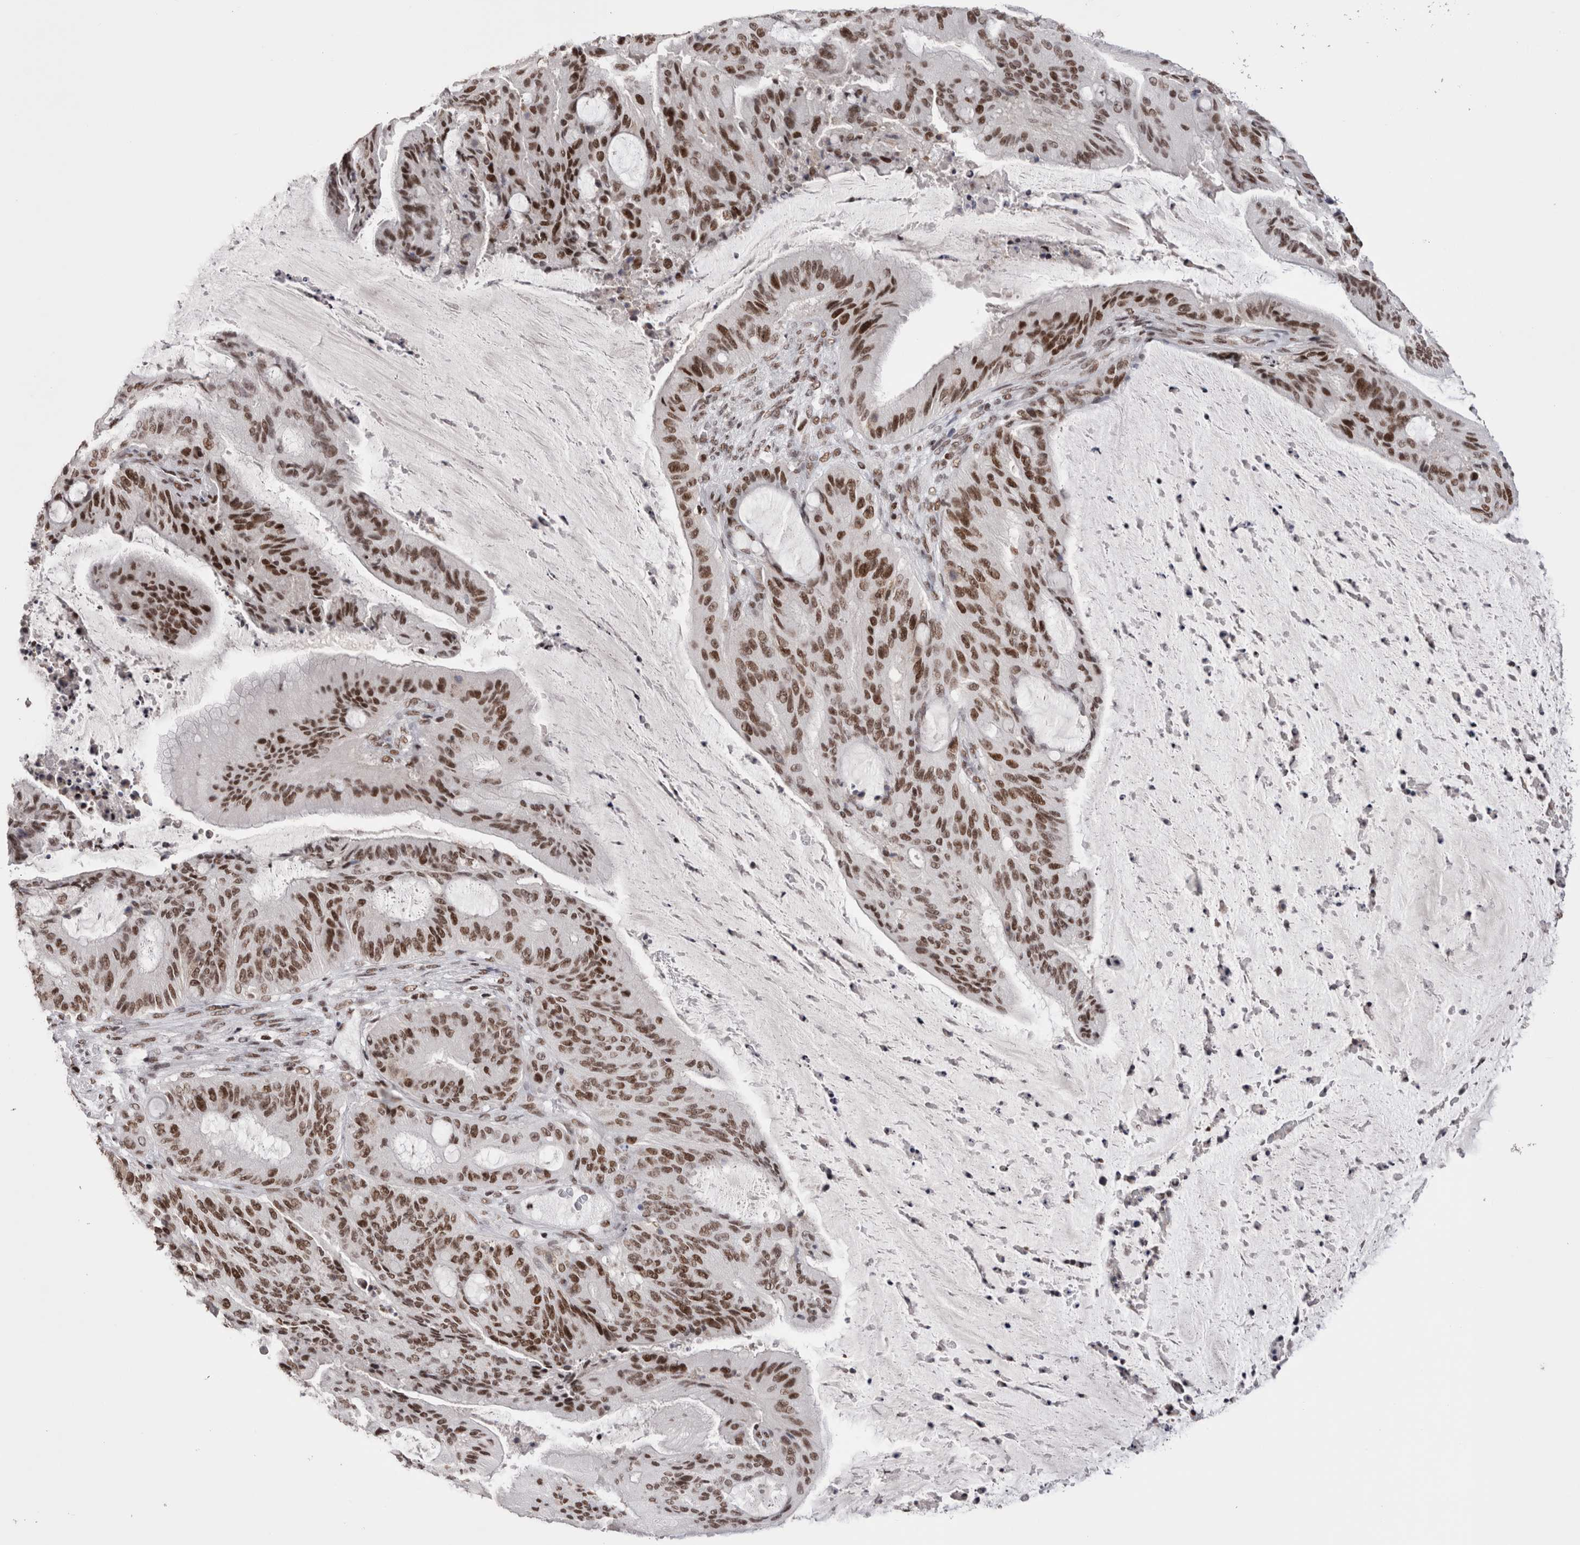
{"staining": {"intensity": "moderate", "quantity": ">75%", "location": "nuclear"}, "tissue": "liver cancer", "cell_type": "Tumor cells", "image_type": "cancer", "snomed": [{"axis": "morphology", "description": "Normal tissue, NOS"}, {"axis": "morphology", "description": "Cholangiocarcinoma"}, {"axis": "topography", "description": "Liver"}, {"axis": "topography", "description": "Peripheral nerve tissue"}], "caption": "This is an image of IHC staining of liver cancer, which shows moderate staining in the nuclear of tumor cells.", "gene": "SMC1A", "patient": {"sex": "female", "age": 73}}